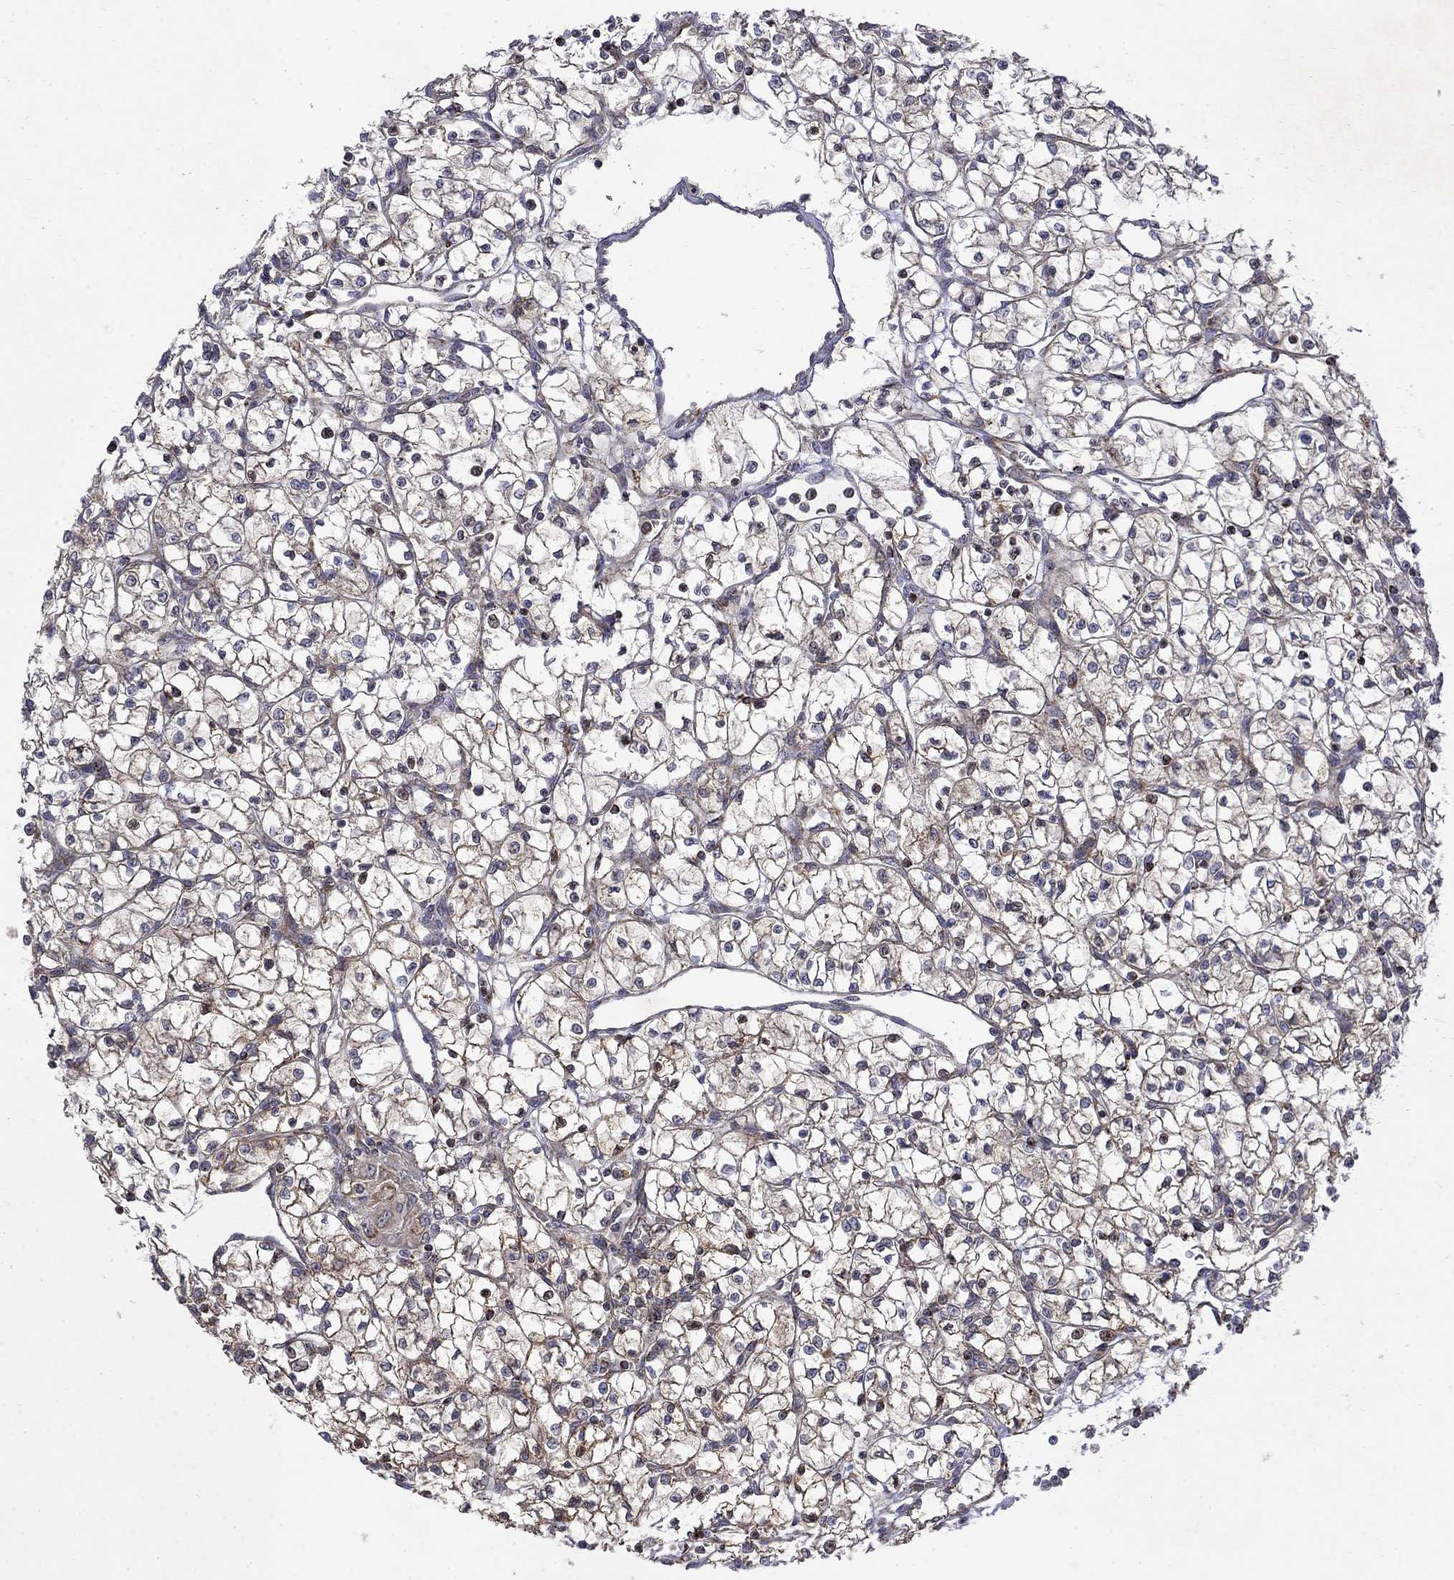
{"staining": {"intensity": "moderate", "quantity": "<25%", "location": "cytoplasmic/membranous"}, "tissue": "renal cancer", "cell_type": "Tumor cells", "image_type": "cancer", "snomed": [{"axis": "morphology", "description": "Adenocarcinoma, NOS"}, {"axis": "topography", "description": "Kidney"}], "caption": "Immunohistochemistry (IHC) histopathology image of neoplastic tissue: adenocarcinoma (renal) stained using immunohistochemistry demonstrates low levels of moderate protein expression localized specifically in the cytoplasmic/membranous of tumor cells, appearing as a cytoplasmic/membranous brown color.", "gene": "PCBP3", "patient": {"sex": "female", "age": 64}}